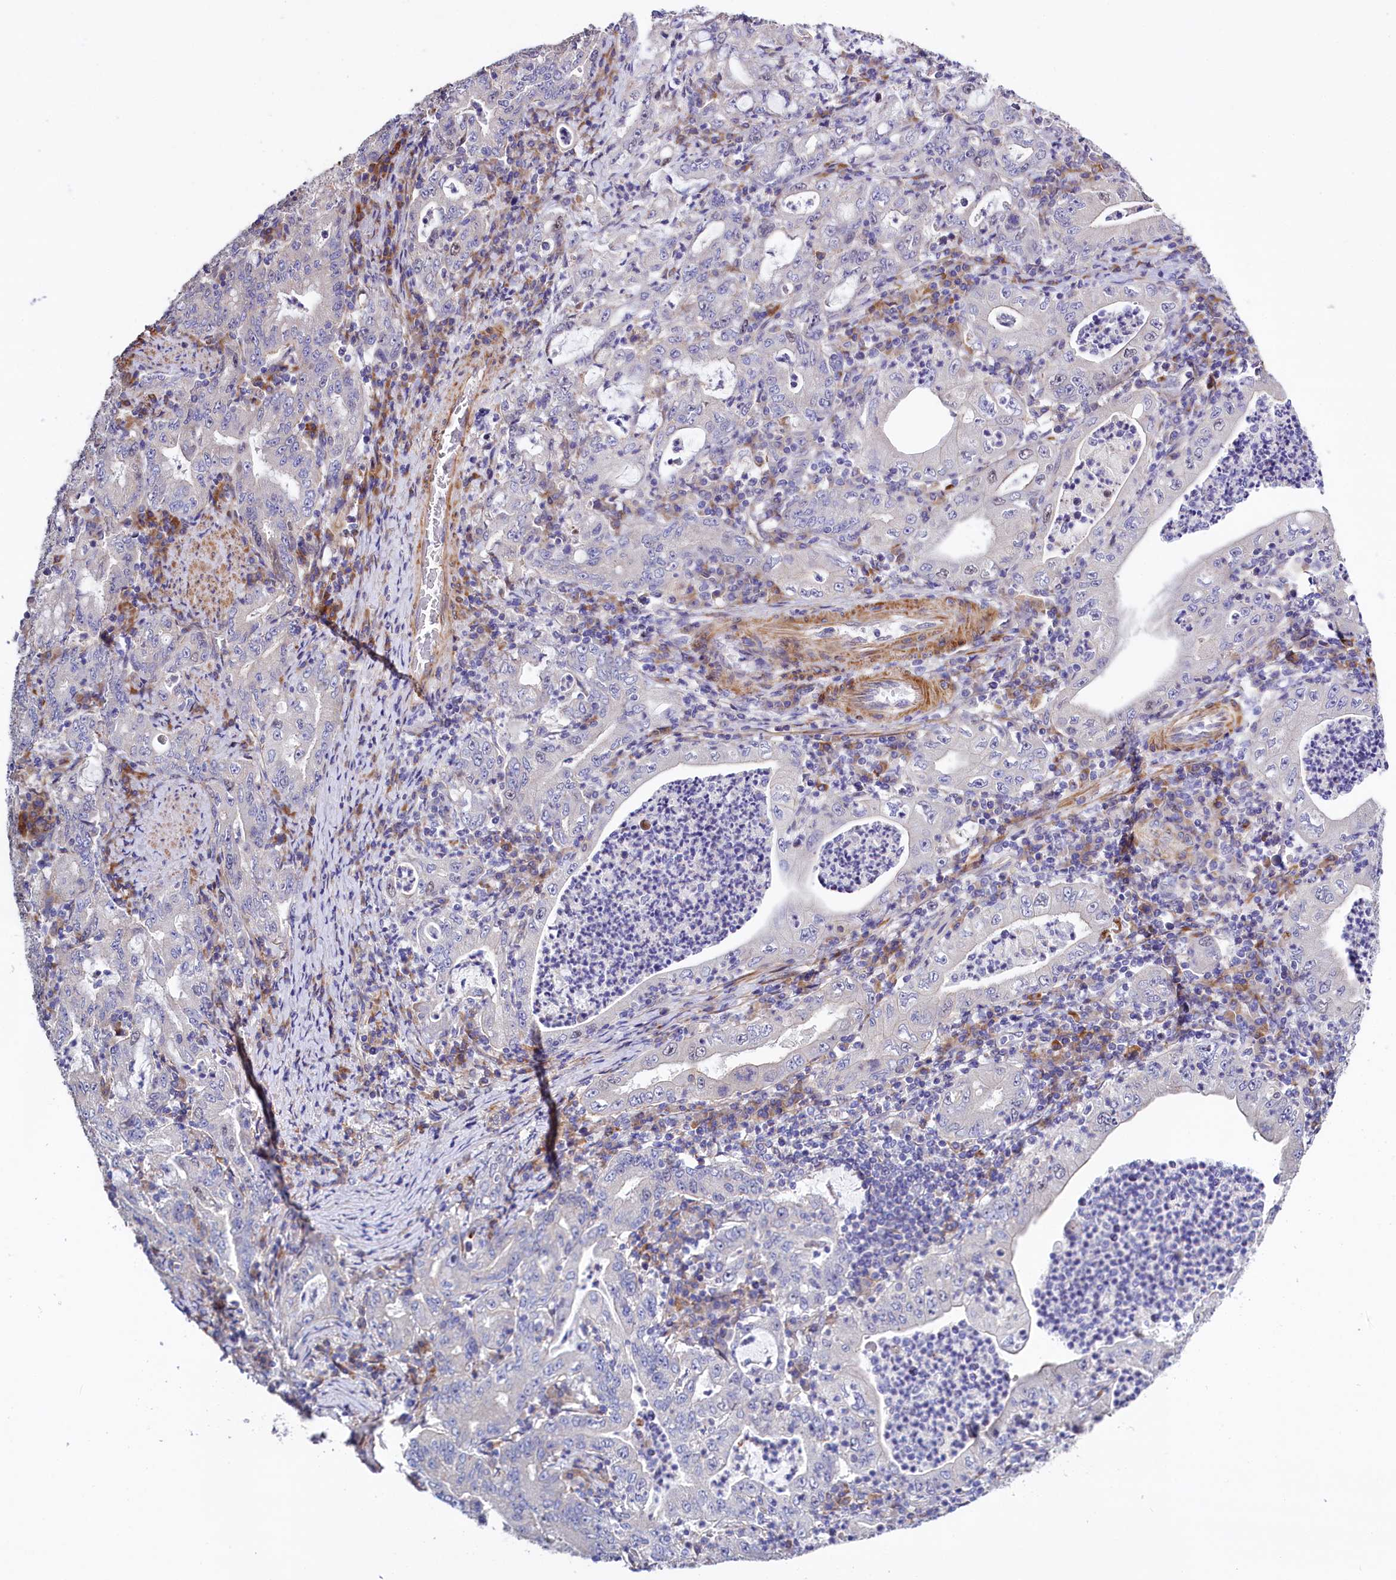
{"staining": {"intensity": "negative", "quantity": "none", "location": "none"}, "tissue": "stomach cancer", "cell_type": "Tumor cells", "image_type": "cancer", "snomed": [{"axis": "morphology", "description": "Normal tissue, NOS"}, {"axis": "morphology", "description": "Adenocarcinoma, NOS"}, {"axis": "topography", "description": "Esophagus"}, {"axis": "topography", "description": "Stomach, upper"}, {"axis": "topography", "description": "Peripheral nerve tissue"}], "caption": "IHC micrograph of neoplastic tissue: human stomach adenocarcinoma stained with DAB (3,3'-diaminobenzidine) displays no significant protein expression in tumor cells.", "gene": "WNT8A", "patient": {"sex": "male", "age": 62}}